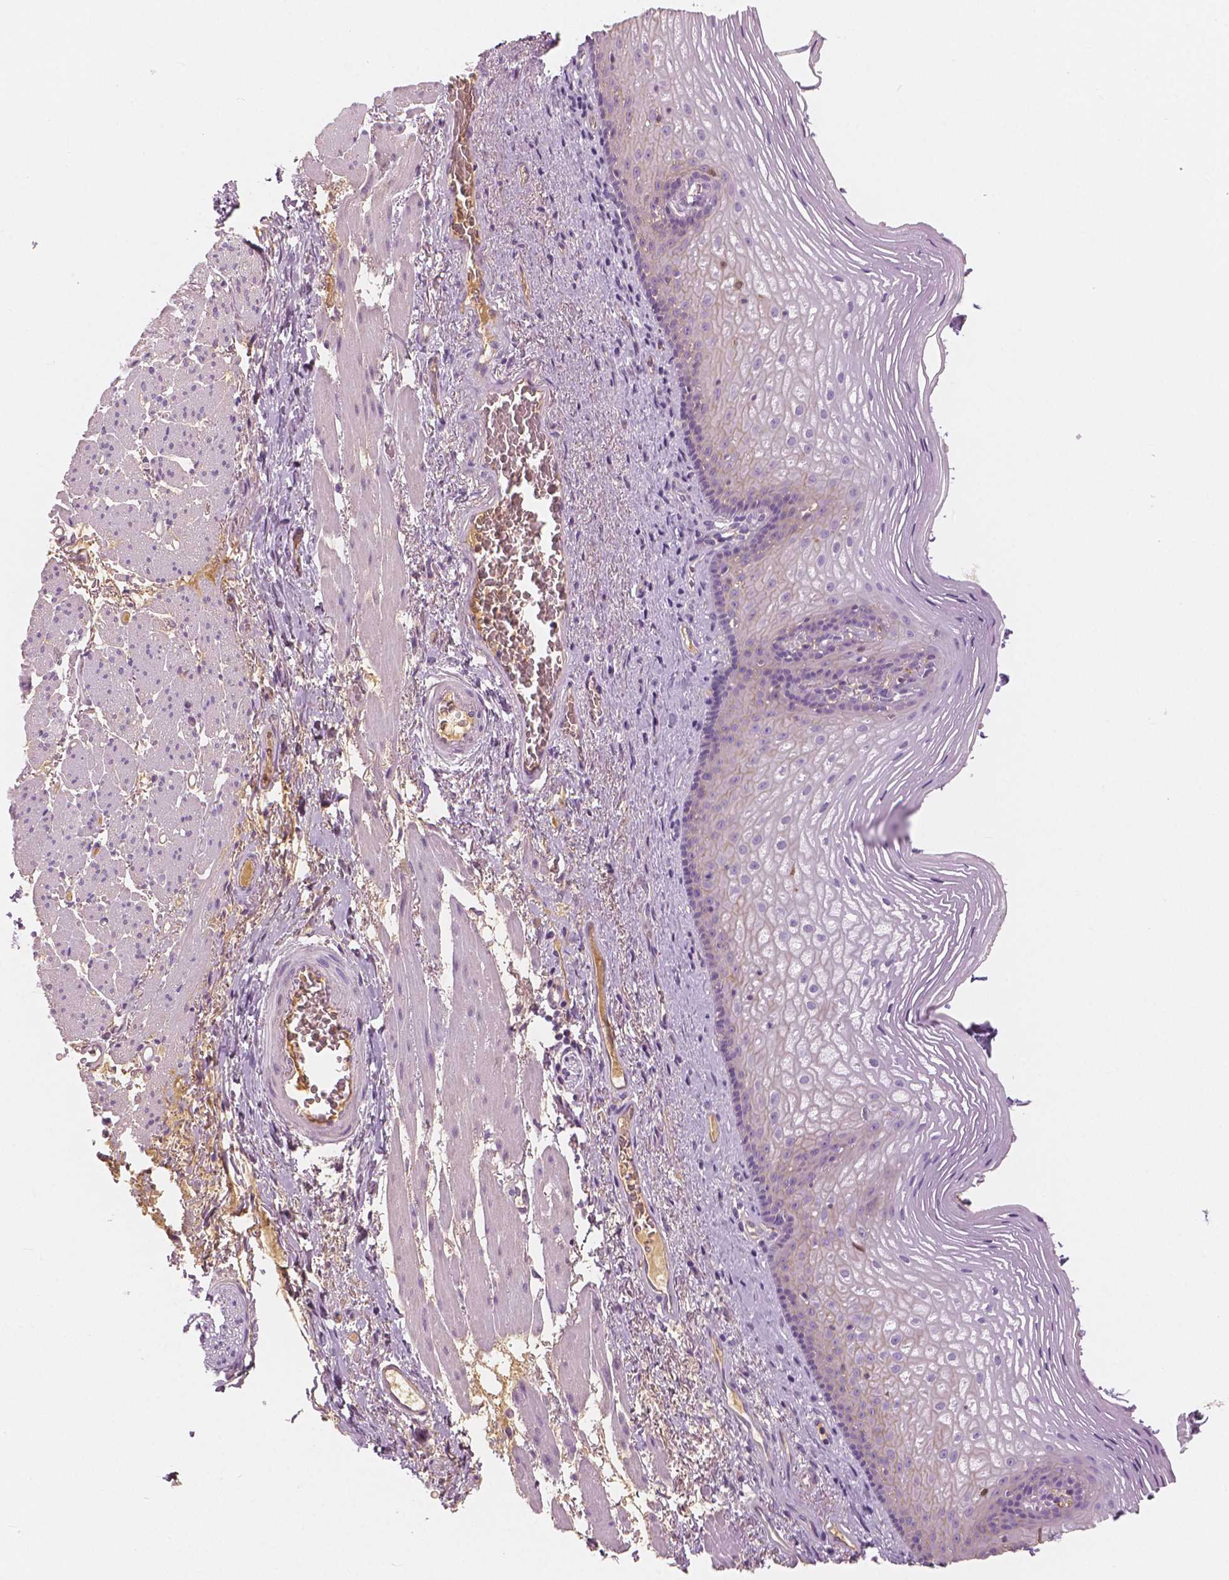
{"staining": {"intensity": "weak", "quantity": "25%-75%", "location": "cytoplasmic/membranous"}, "tissue": "esophagus", "cell_type": "Squamous epithelial cells", "image_type": "normal", "snomed": [{"axis": "morphology", "description": "Normal tissue, NOS"}, {"axis": "topography", "description": "Esophagus"}], "caption": "The photomicrograph demonstrates staining of benign esophagus, revealing weak cytoplasmic/membranous protein staining (brown color) within squamous epithelial cells. The staining is performed using DAB brown chromogen to label protein expression. The nuclei are counter-stained blue using hematoxylin.", "gene": "APOA4", "patient": {"sex": "male", "age": 76}}